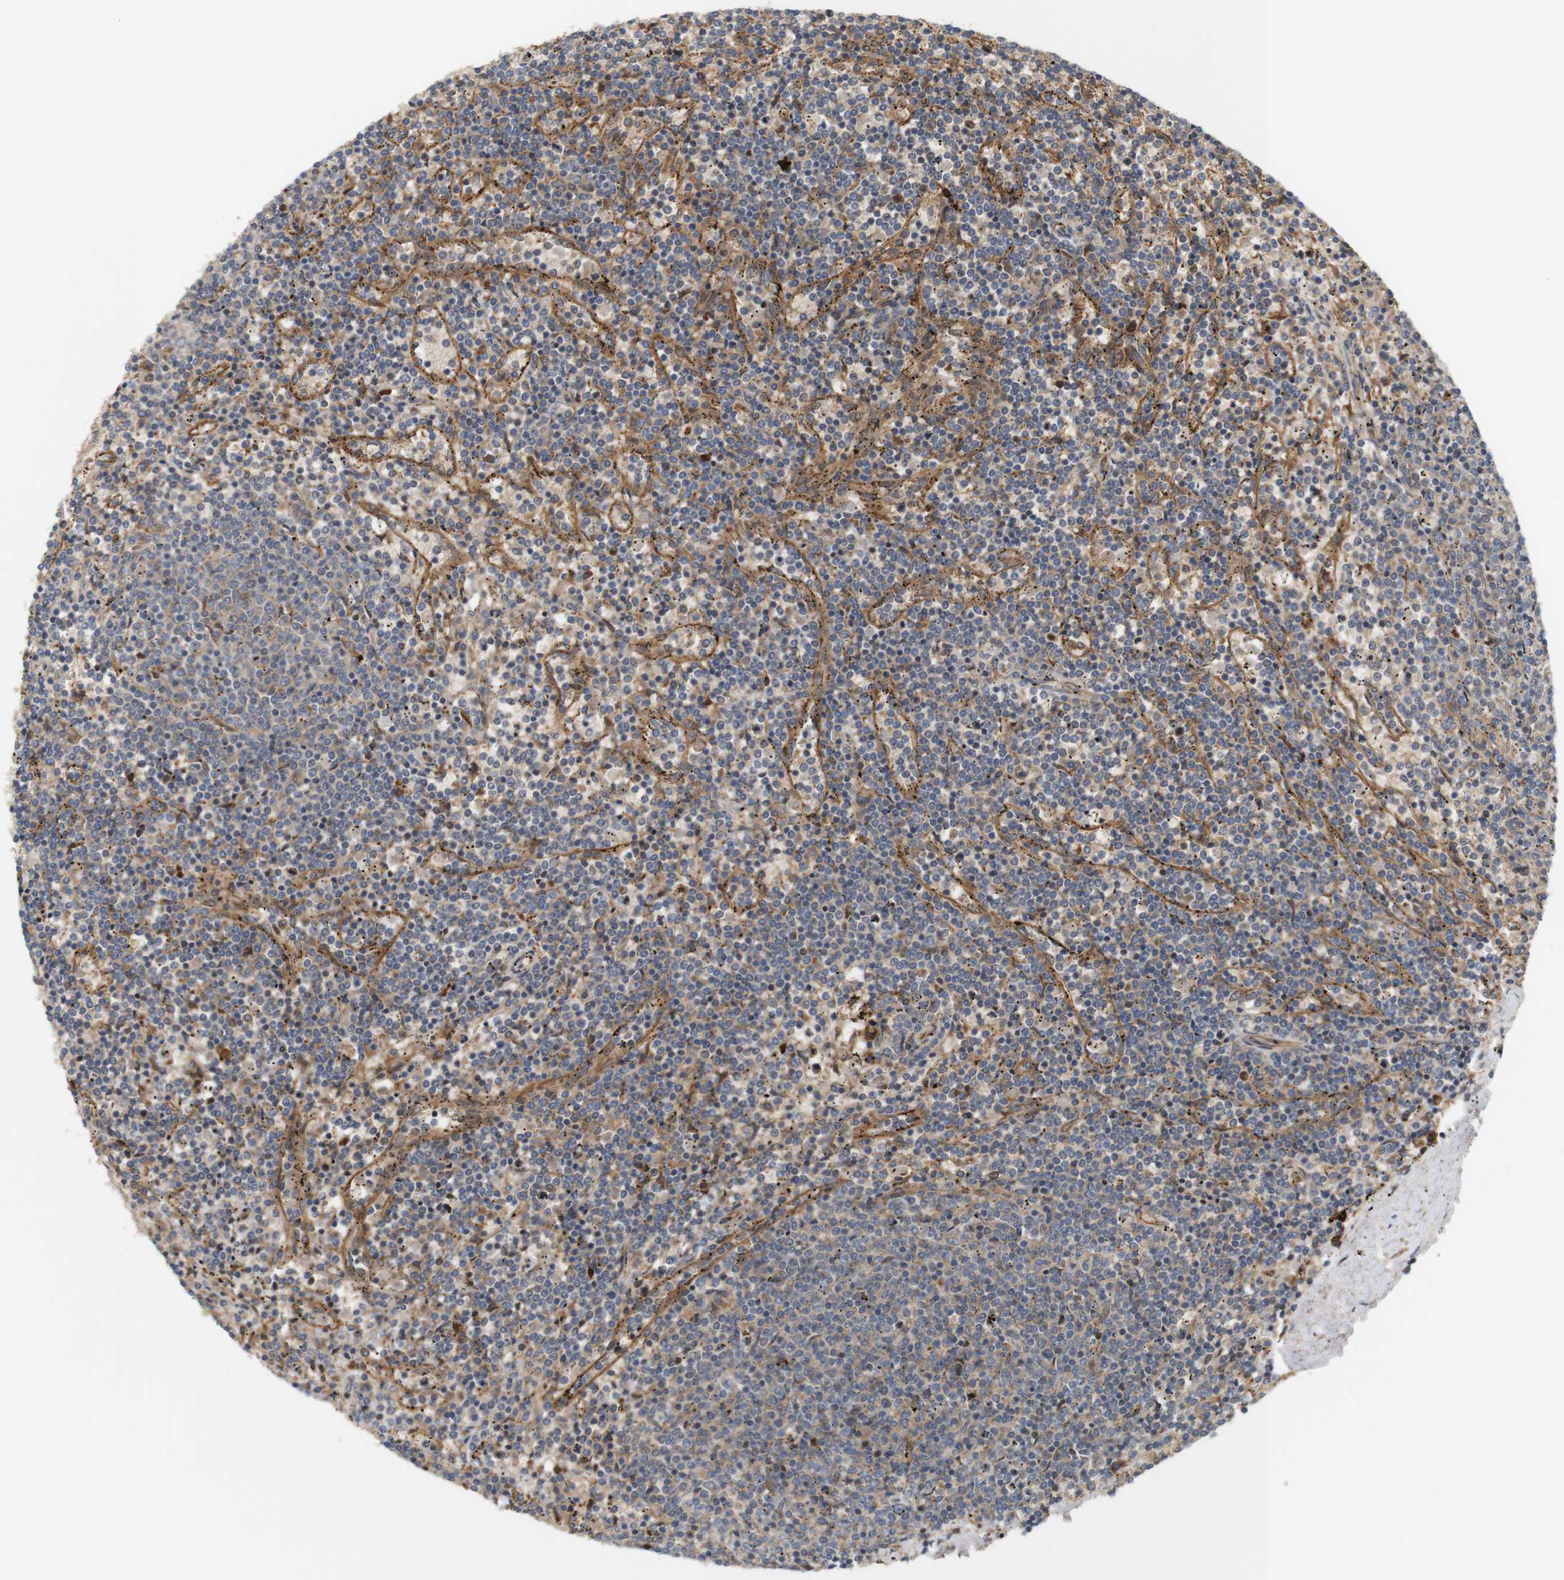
{"staining": {"intensity": "weak", "quantity": "25%-75%", "location": "cytoplasmic/membranous"}, "tissue": "lymphoma", "cell_type": "Tumor cells", "image_type": "cancer", "snomed": [{"axis": "morphology", "description": "Malignant lymphoma, non-Hodgkin's type, Low grade"}, {"axis": "topography", "description": "Spleen"}], "caption": "Brown immunohistochemical staining in human lymphoma shows weak cytoplasmic/membranous positivity in approximately 25%-75% of tumor cells. Immunohistochemistry (ihc) stains the protein of interest in brown and the nuclei are stained blue.", "gene": "RPTOR", "patient": {"sex": "female", "age": 50}}